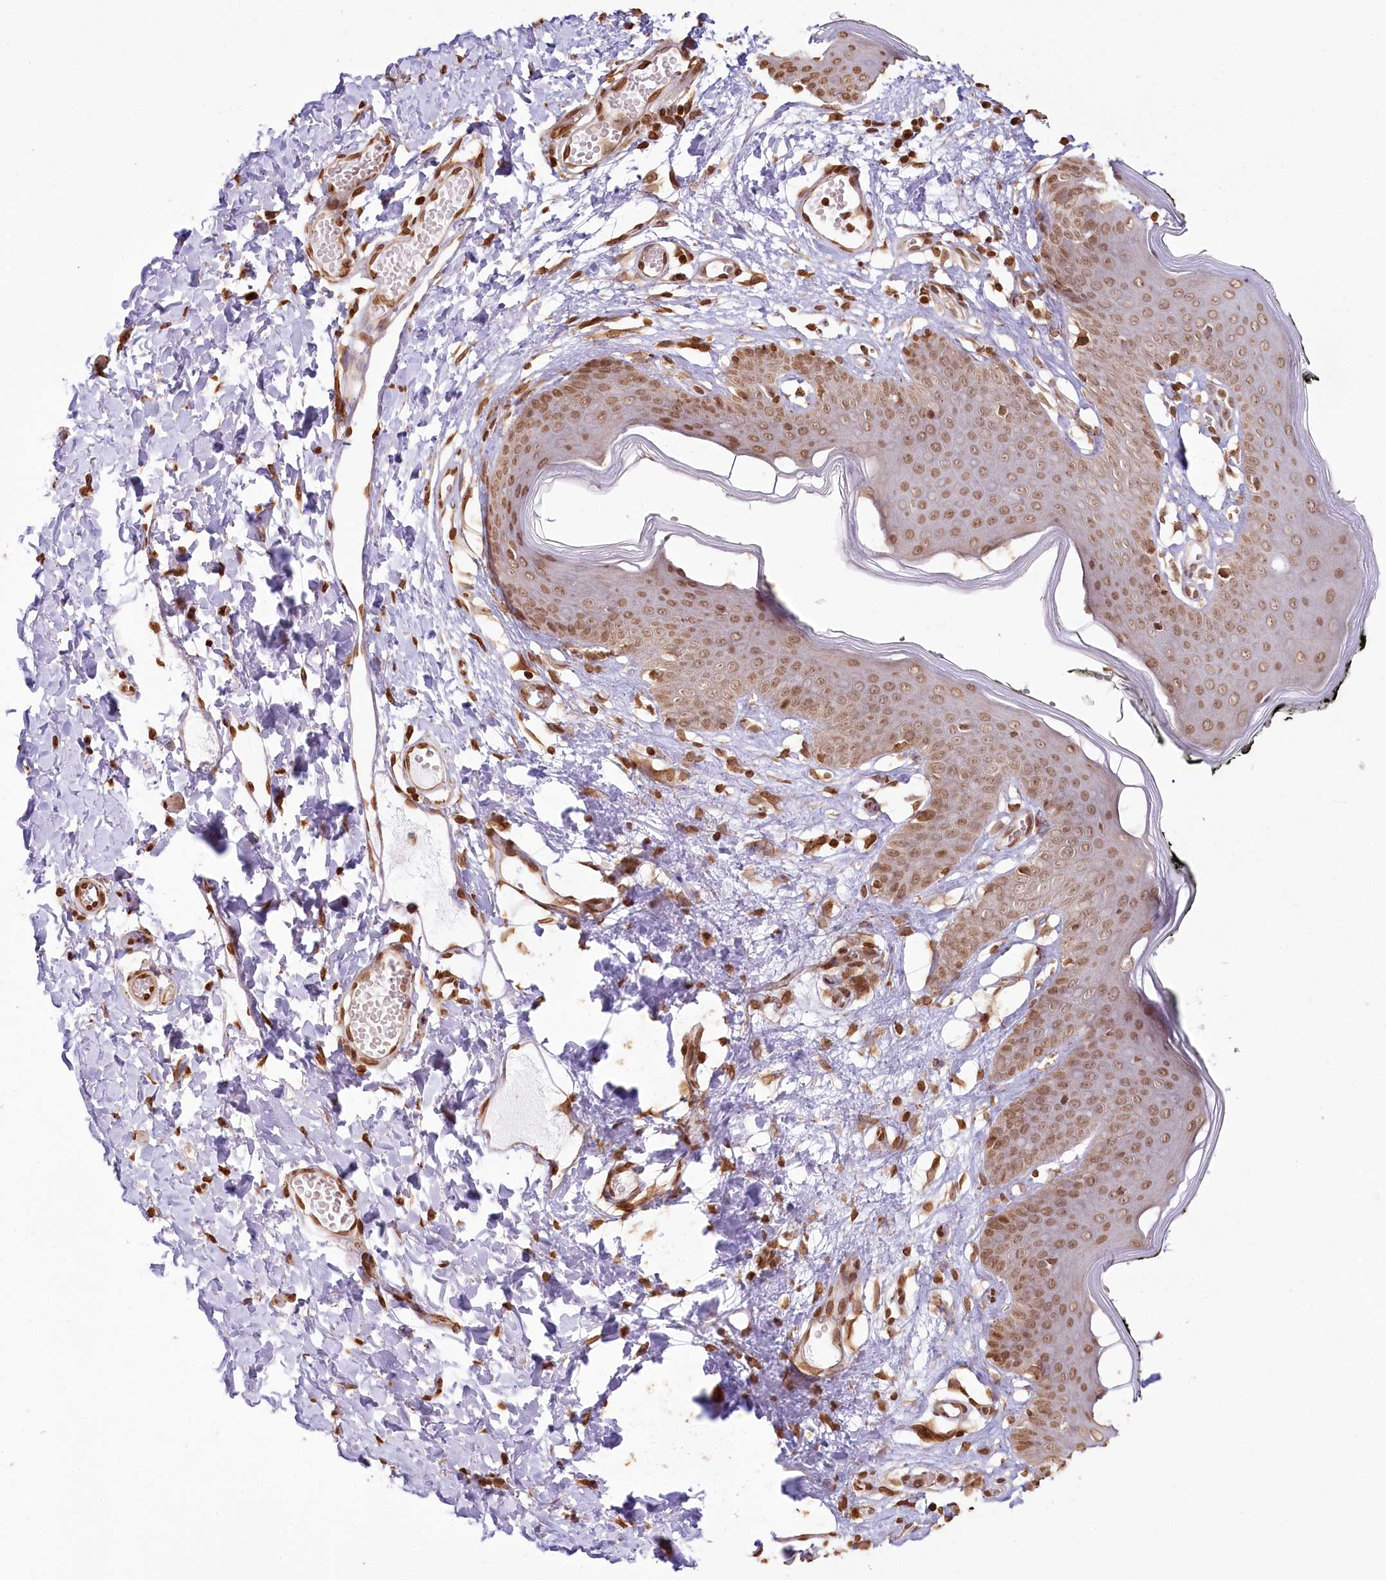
{"staining": {"intensity": "moderate", "quantity": ">75%", "location": "nuclear"}, "tissue": "skin", "cell_type": "Epidermal cells", "image_type": "normal", "snomed": [{"axis": "morphology", "description": "Normal tissue, NOS"}, {"axis": "morphology", "description": "Inflammation, NOS"}, {"axis": "topography", "description": "Vulva"}], "caption": "A medium amount of moderate nuclear staining is appreciated in approximately >75% of epidermal cells in unremarkable skin. (DAB (3,3'-diaminobenzidine) IHC, brown staining for protein, blue staining for nuclei).", "gene": "FAM13A", "patient": {"sex": "female", "age": 84}}